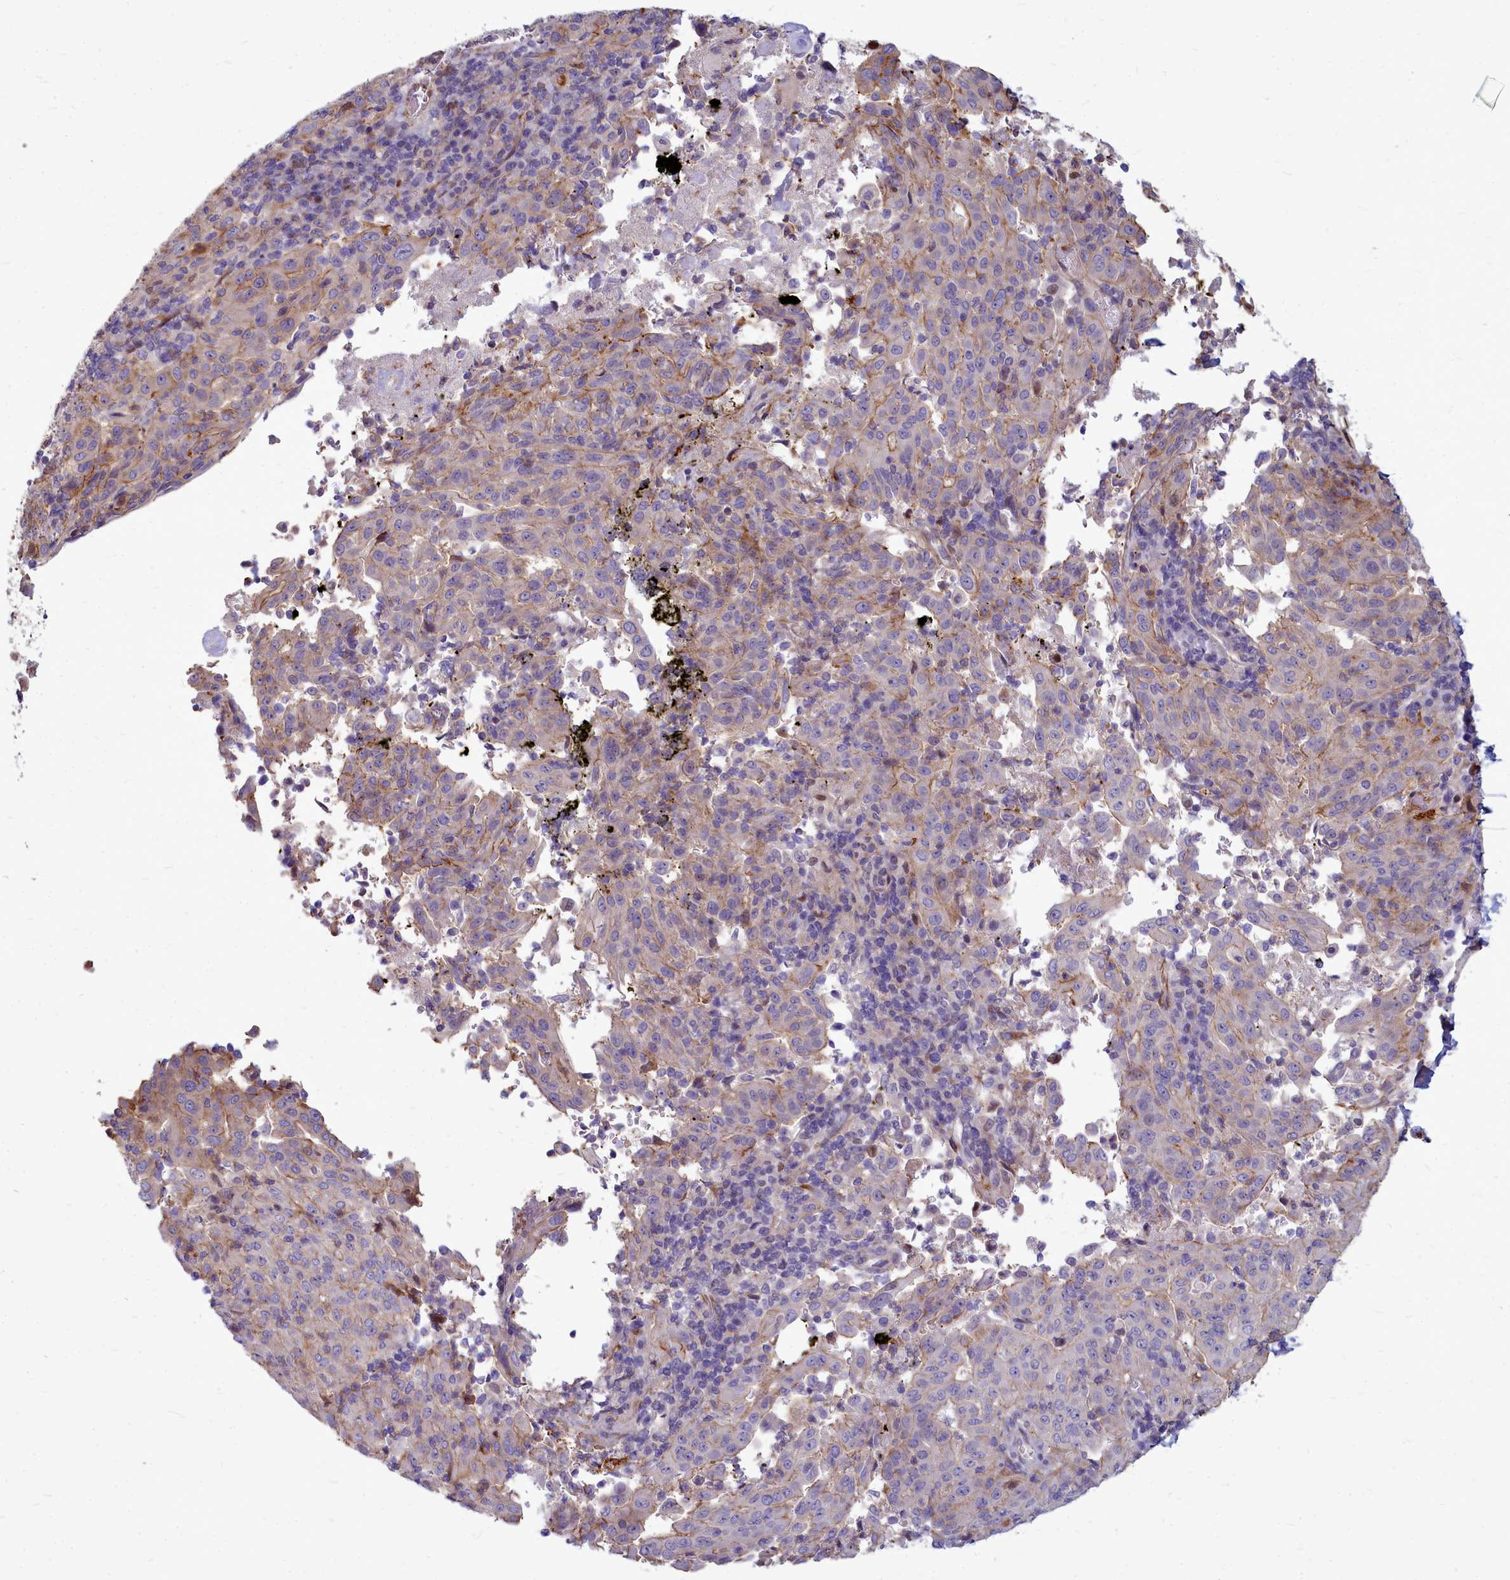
{"staining": {"intensity": "negative", "quantity": "none", "location": "none"}, "tissue": "pancreatic cancer", "cell_type": "Tumor cells", "image_type": "cancer", "snomed": [{"axis": "morphology", "description": "Adenocarcinoma, NOS"}, {"axis": "topography", "description": "Pancreas"}], "caption": "IHC of human pancreatic adenocarcinoma demonstrates no positivity in tumor cells. The staining is performed using DAB brown chromogen with nuclei counter-stained in using hematoxylin.", "gene": "TTC5", "patient": {"sex": "male", "age": 63}}